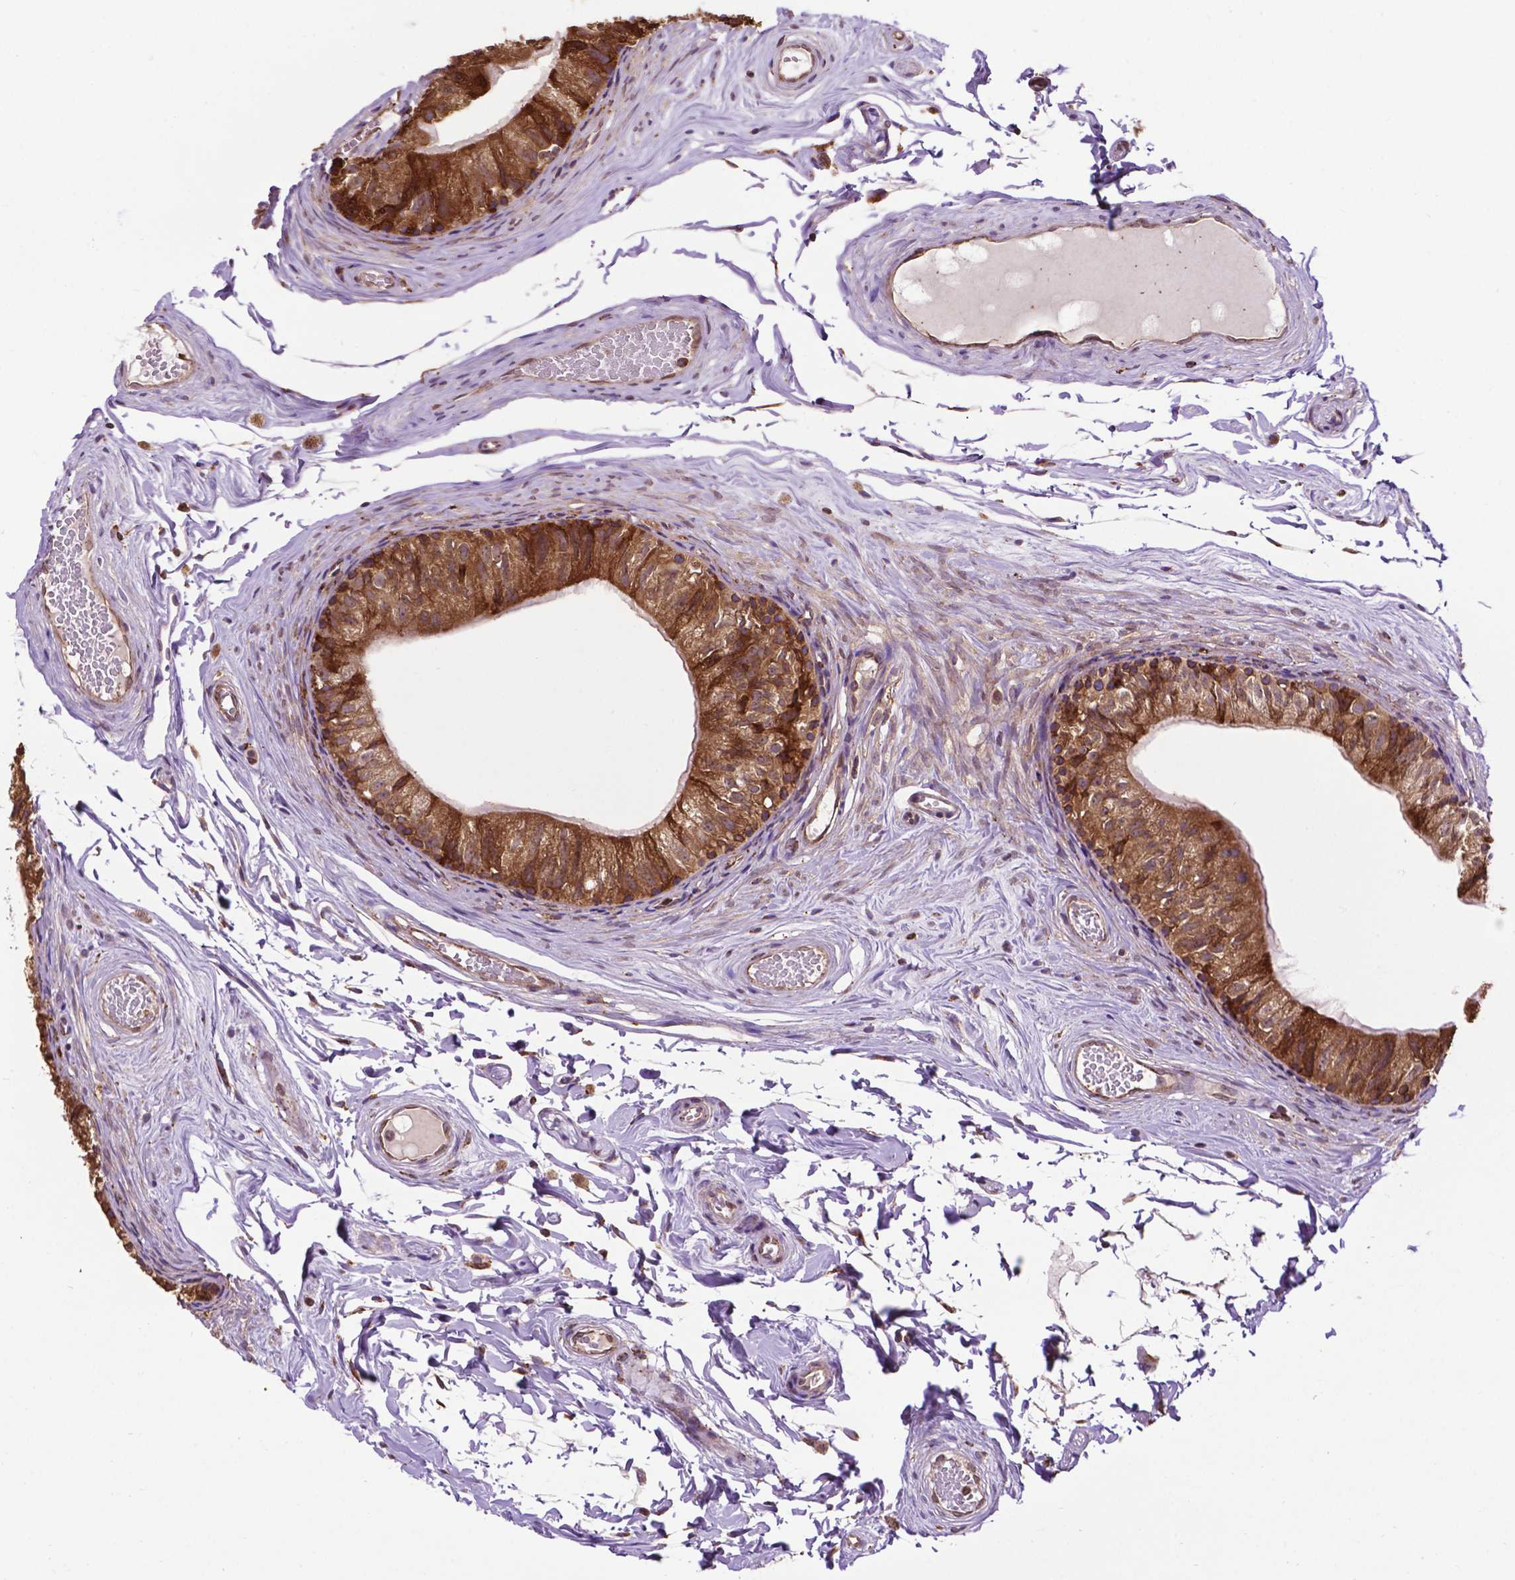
{"staining": {"intensity": "strong", "quantity": ">75%", "location": "cytoplasmic/membranous"}, "tissue": "epididymis", "cell_type": "Glandular cells", "image_type": "normal", "snomed": [{"axis": "morphology", "description": "Normal tissue, NOS"}, {"axis": "topography", "description": "Epididymis"}], "caption": "Strong cytoplasmic/membranous positivity is appreciated in approximately >75% of glandular cells in benign epididymis.", "gene": "GANAB", "patient": {"sex": "male", "age": 45}}